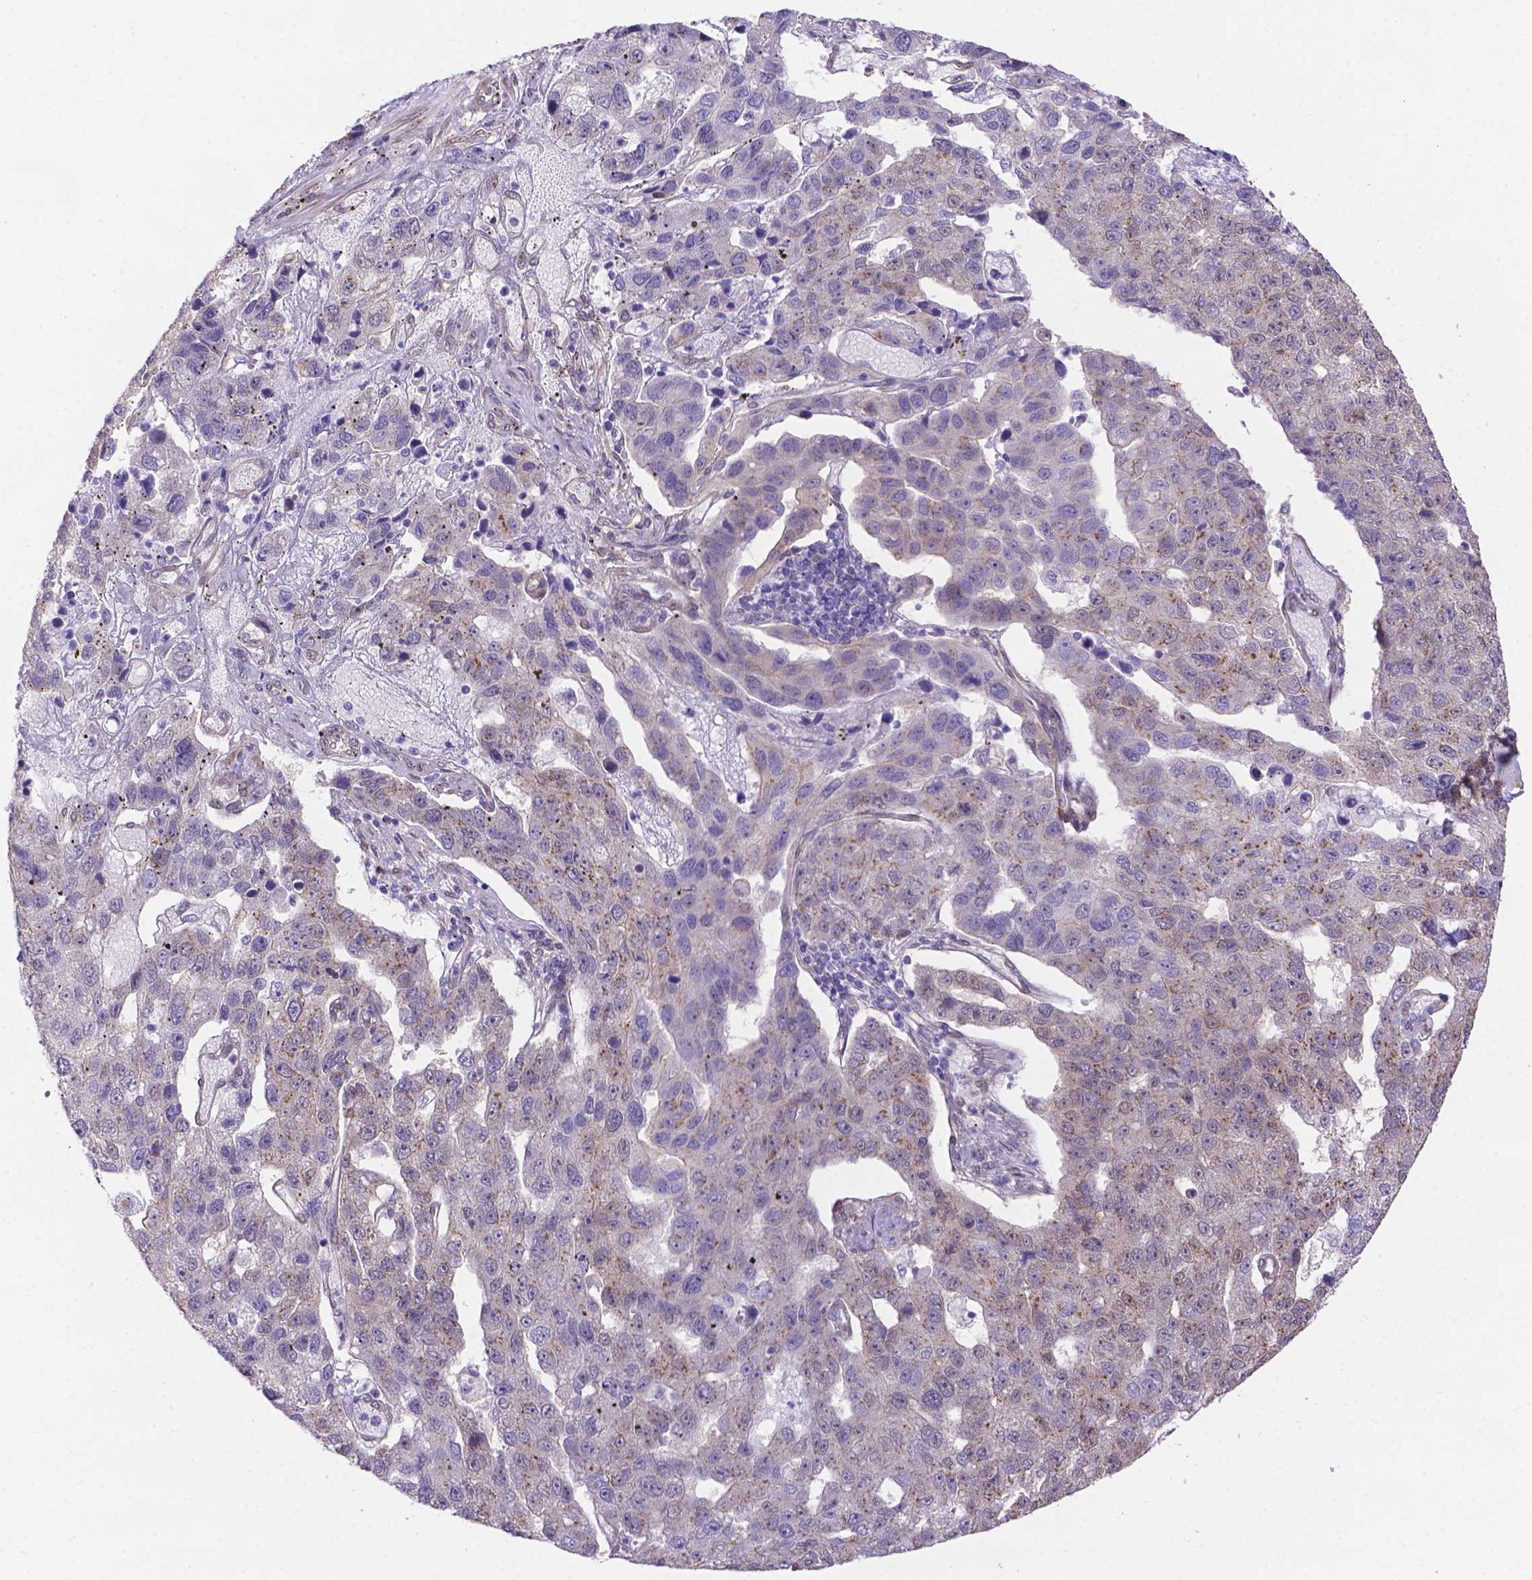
{"staining": {"intensity": "weak", "quantity": "<25%", "location": "cytoplasmic/membranous"}, "tissue": "pancreatic cancer", "cell_type": "Tumor cells", "image_type": "cancer", "snomed": [{"axis": "morphology", "description": "Adenocarcinoma, NOS"}, {"axis": "topography", "description": "Pancreas"}], "caption": "The IHC histopathology image has no significant staining in tumor cells of pancreatic cancer tissue.", "gene": "YAP1", "patient": {"sex": "female", "age": 61}}